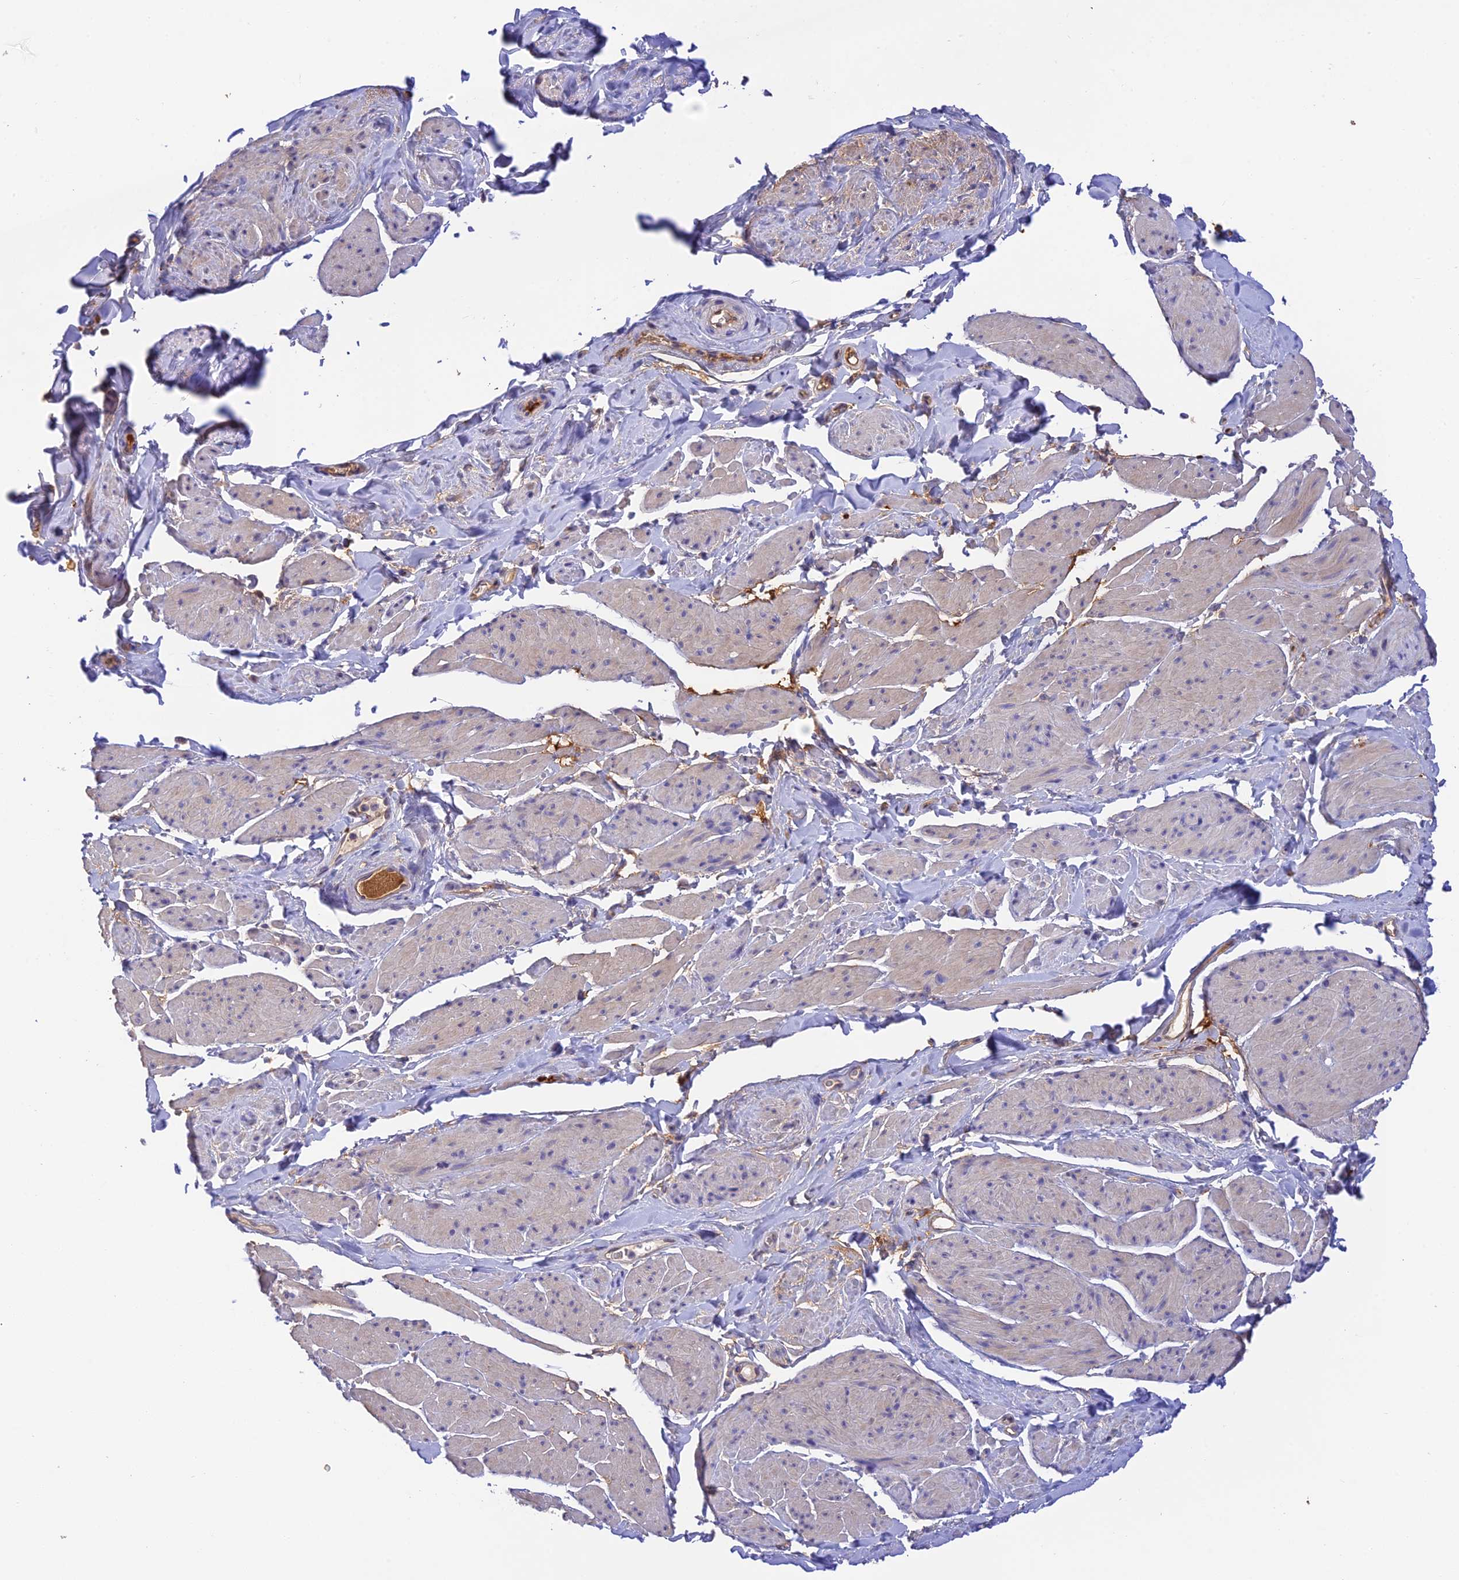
{"staining": {"intensity": "weak", "quantity": "<25%", "location": "cytoplasmic/membranous"}, "tissue": "smooth muscle", "cell_type": "Smooth muscle cells", "image_type": "normal", "snomed": [{"axis": "morphology", "description": "Normal tissue, NOS"}, {"axis": "topography", "description": "Smooth muscle"}, {"axis": "topography", "description": "Peripheral nerve tissue"}], "caption": "High magnification brightfield microscopy of benign smooth muscle stained with DAB (3,3'-diaminobenzidine) (brown) and counterstained with hematoxylin (blue): smooth muscle cells show no significant expression.", "gene": "HDHD2", "patient": {"sex": "male", "age": 69}}